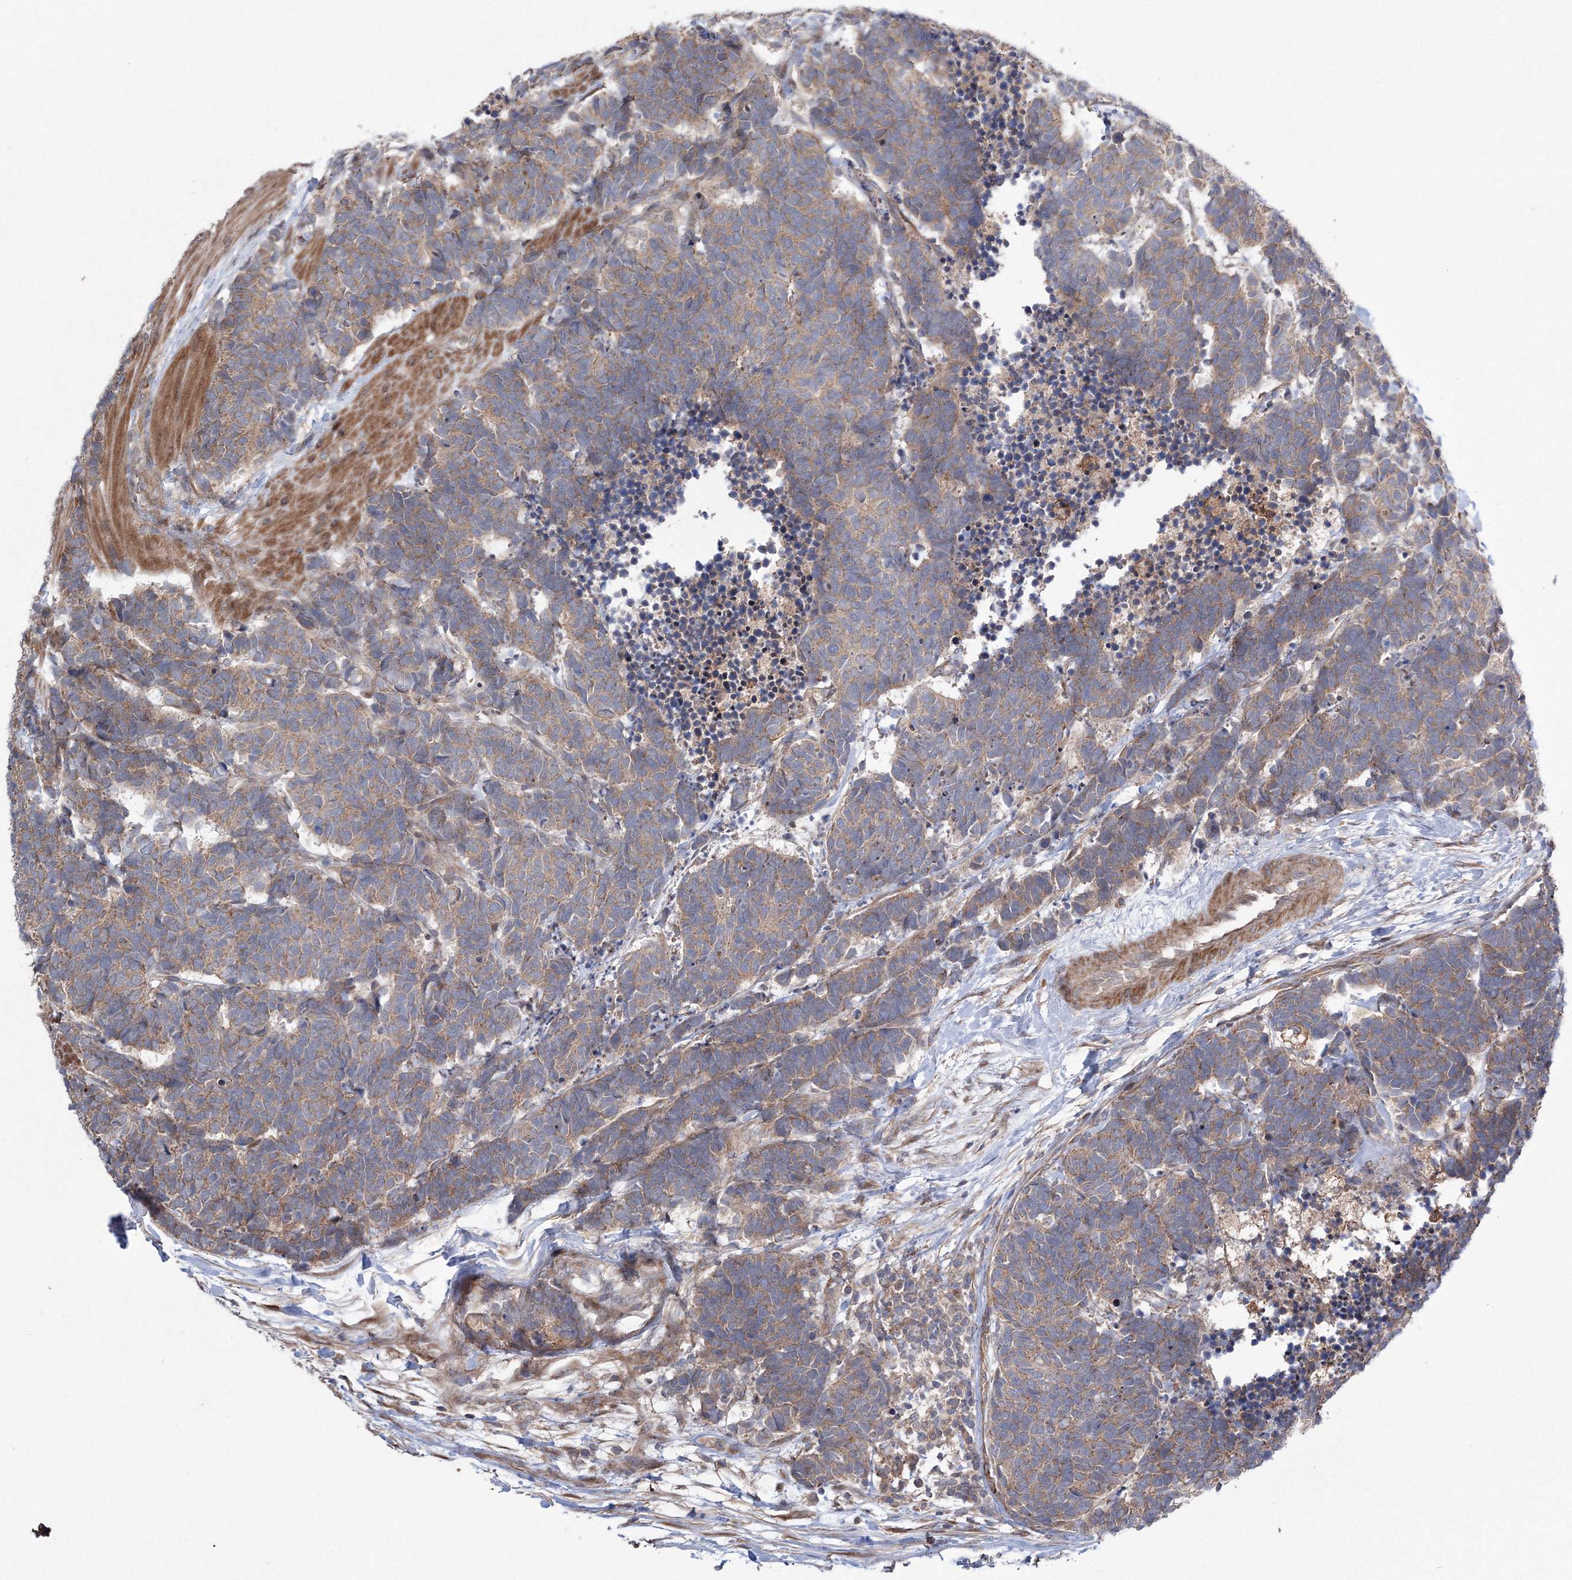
{"staining": {"intensity": "moderate", "quantity": ">75%", "location": "cytoplasmic/membranous"}, "tissue": "carcinoid", "cell_type": "Tumor cells", "image_type": "cancer", "snomed": [{"axis": "morphology", "description": "Carcinoma, NOS"}, {"axis": "morphology", "description": "Carcinoid, malignant, NOS"}, {"axis": "topography", "description": "Urinary bladder"}], "caption": "Immunohistochemical staining of human carcinoid (malignant) exhibits medium levels of moderate cytoplasmic/membranous protein expression in approximately >75% of tumor cells.", "gene": "RANBP3L", "patient": {"sex": "male", "age": 57}}